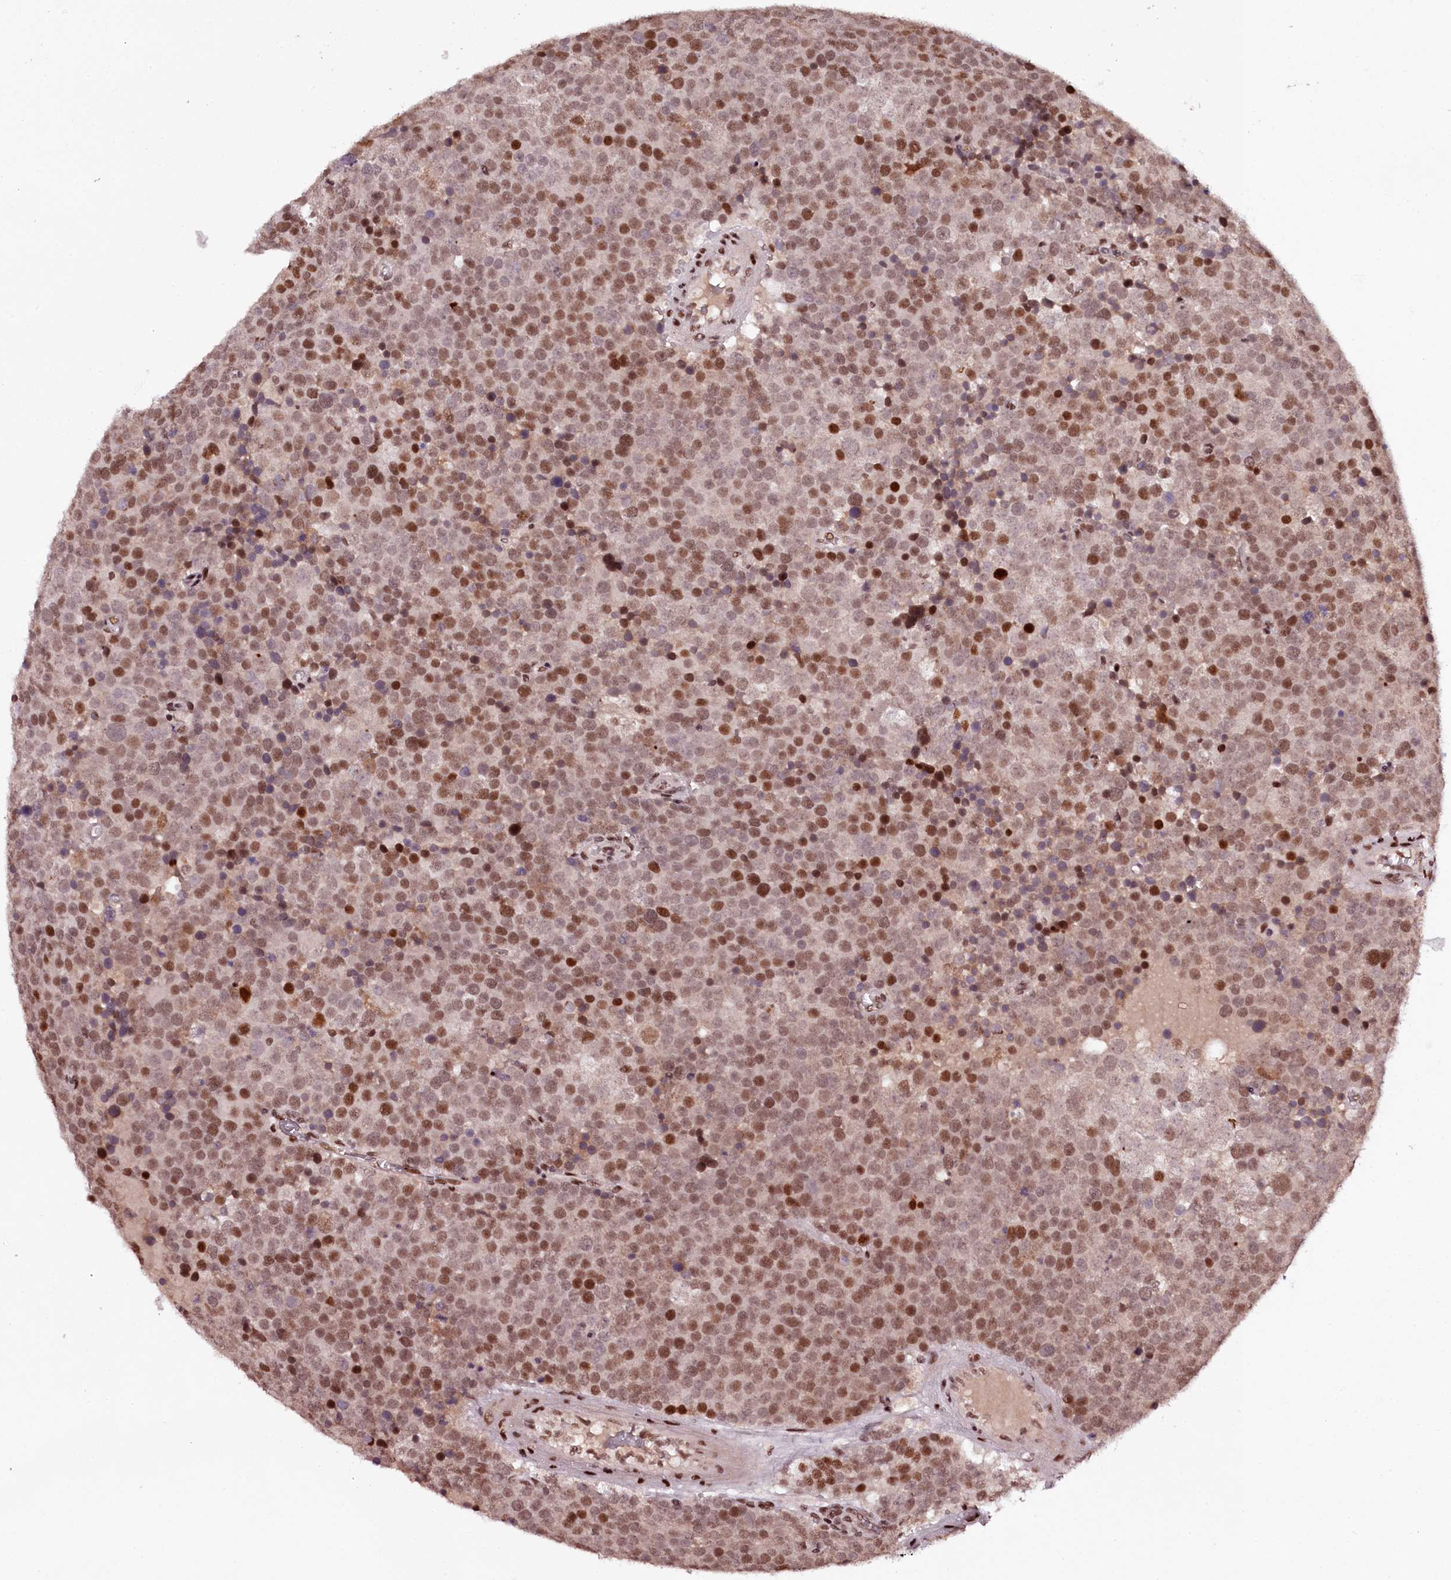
{"staining": {"intensity": "strong", "quantity": ">75%", "location": "nuclear"}, "tissue": "testis cancer", "cell_type": "Tumor cells", "image_type": "cancer", "snomed": [{"axis": "morphology", "description": "Seminoma, NOS"}, {"axis": "topography", "description": "Testis"}], "caption": "Protein positivity by IHC demonstrates strong nuclear expression in about >75% of tumor cells in testis cancer (seminoma). (brown staining indicates protein expression, while blue staining denotes nuclei).", "gene": "TTC33", "patient": {"sex": "male", "age": 71}}